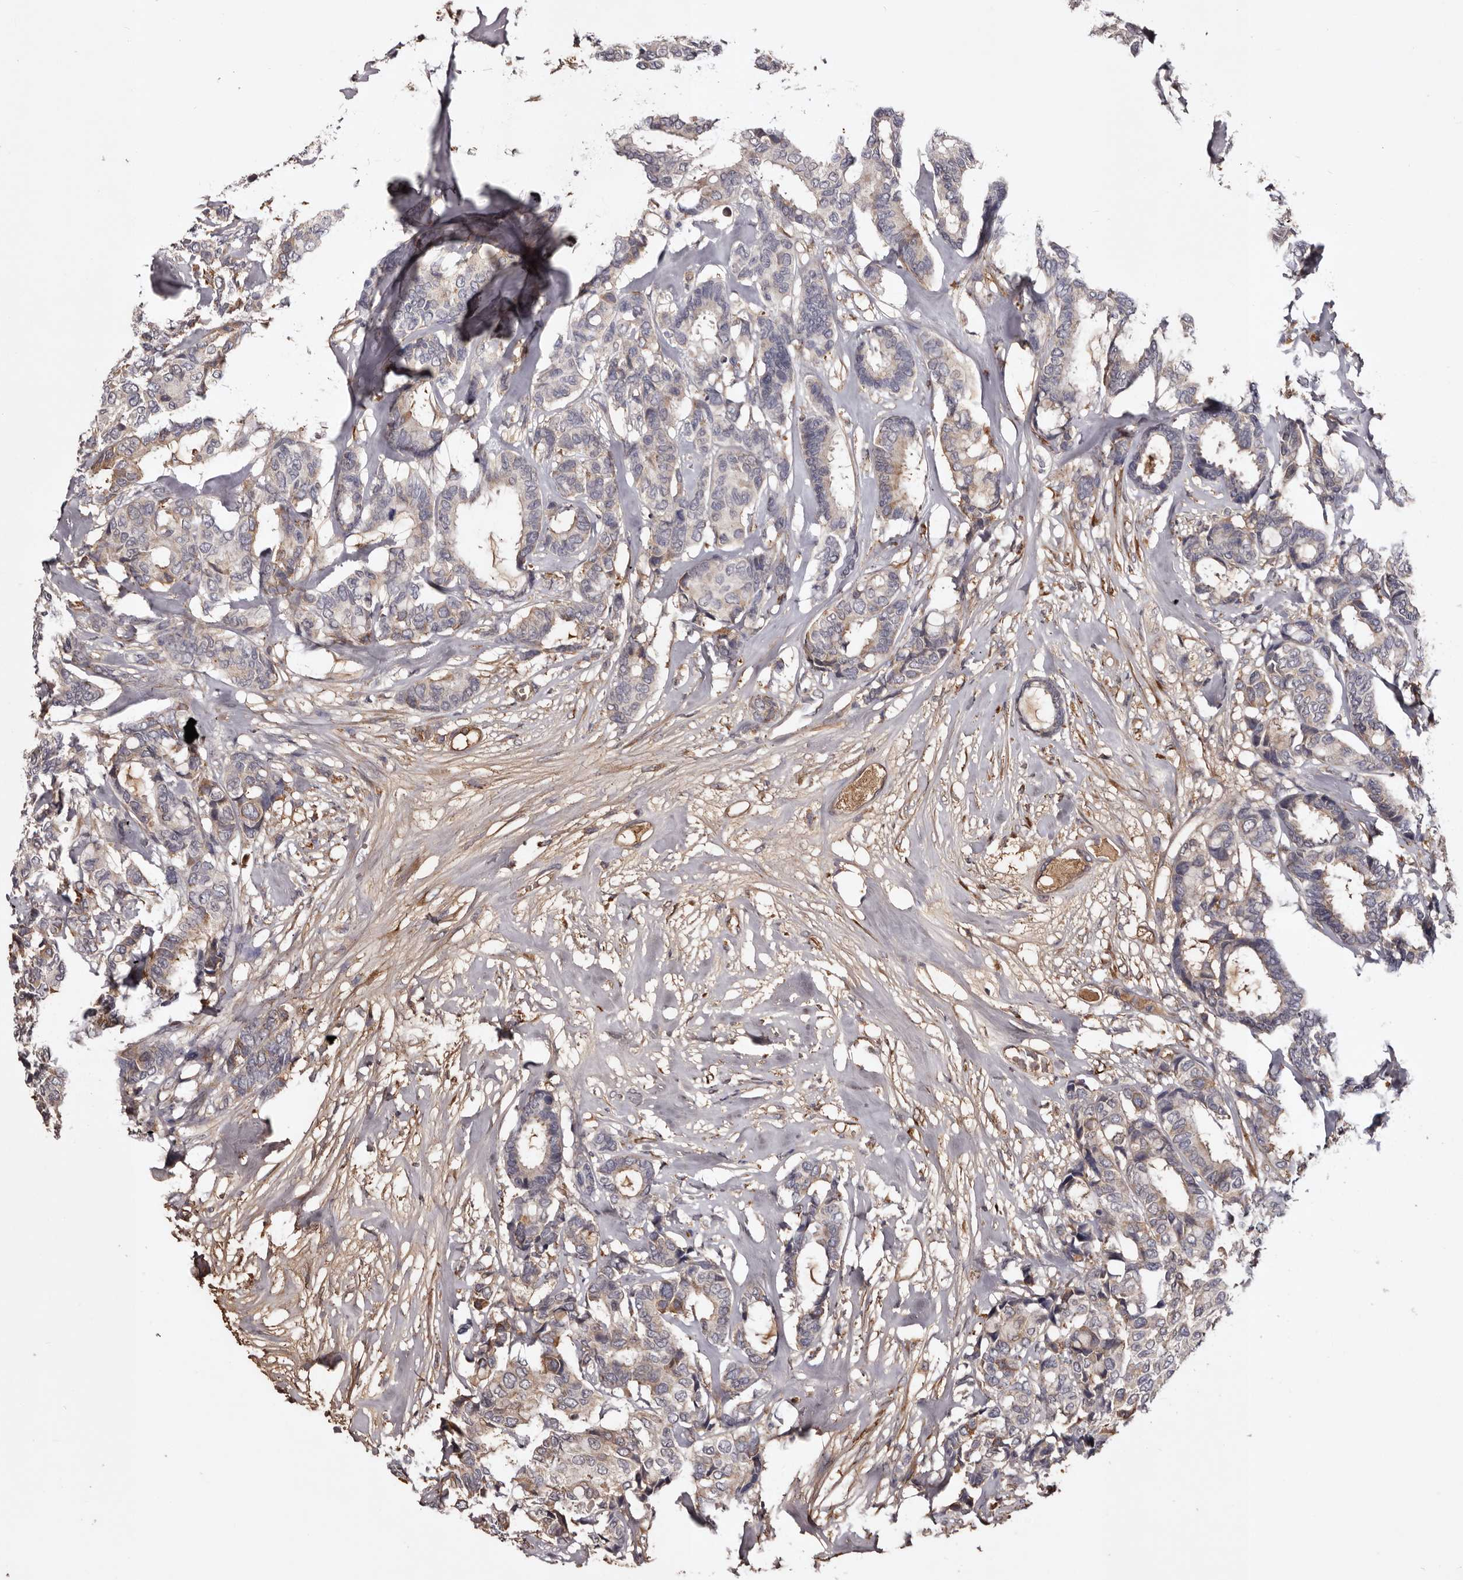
{"staining": {"intensity": "weak", "quantity": "<25%", "location": "cytoplasmic/membranous"}, "tissue": "breast cancer", "cell_type": "Tumor cells", "image_type": "cancer", "snomed": [{"axis": "morphology", "description": "Duct carcinoma"}, {"axis": "topography", "description": "Breast"}], "caption": "An immunohistochemistry histopathology image of breast cancer is shown. There is no staining in tumor cells of breast cancer.", "gene": "CYP1B1", "patient": {"sex": "female", "age": 87}}